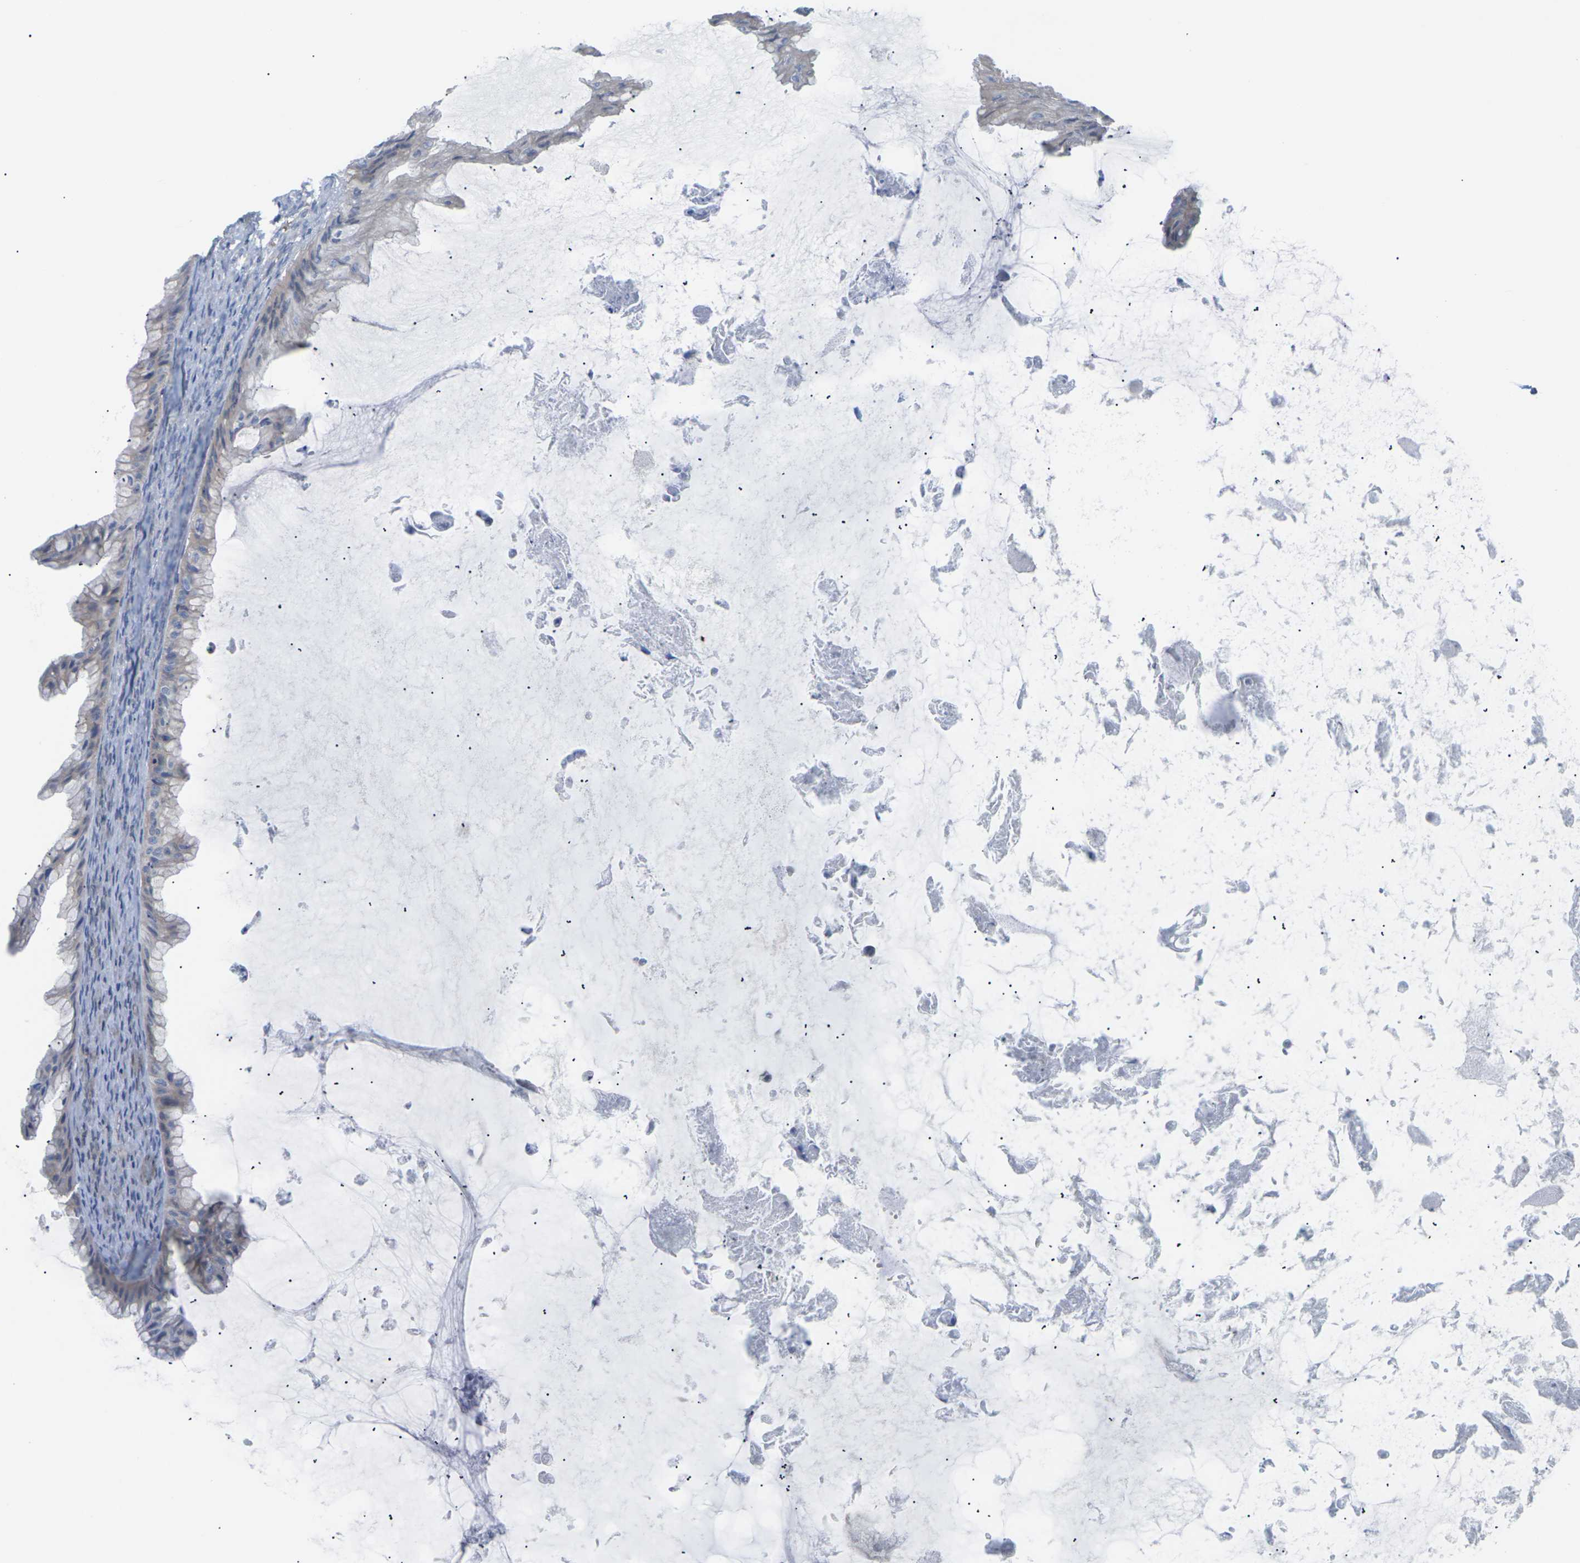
{"staining": {"intensity": "weak", "quantity": "25%-75%", "location": "cytoplasmic/membranous"}, "tissue": "ovarian cancer", "cell_type": "Tumor cells", "image_type": "cancer", "snomed": [{"axis": "morphology", "description": "Cystadenocarcinoma, mucinous, NOS"}, {"axis": "topography", "description": "Ovary"}], "caption": "This image demonstrates mucinous cystadenocarcinoma (ovarian) stained with immunohistochemistry (IHC) to label a protein in brown. The cytoplasmic/membranous of tumor cells show weak positivity for the protein. Nuclei are counter-stained blue.", "gene": "TMCO4", "patient": {"sex": "female", "age": 61}}